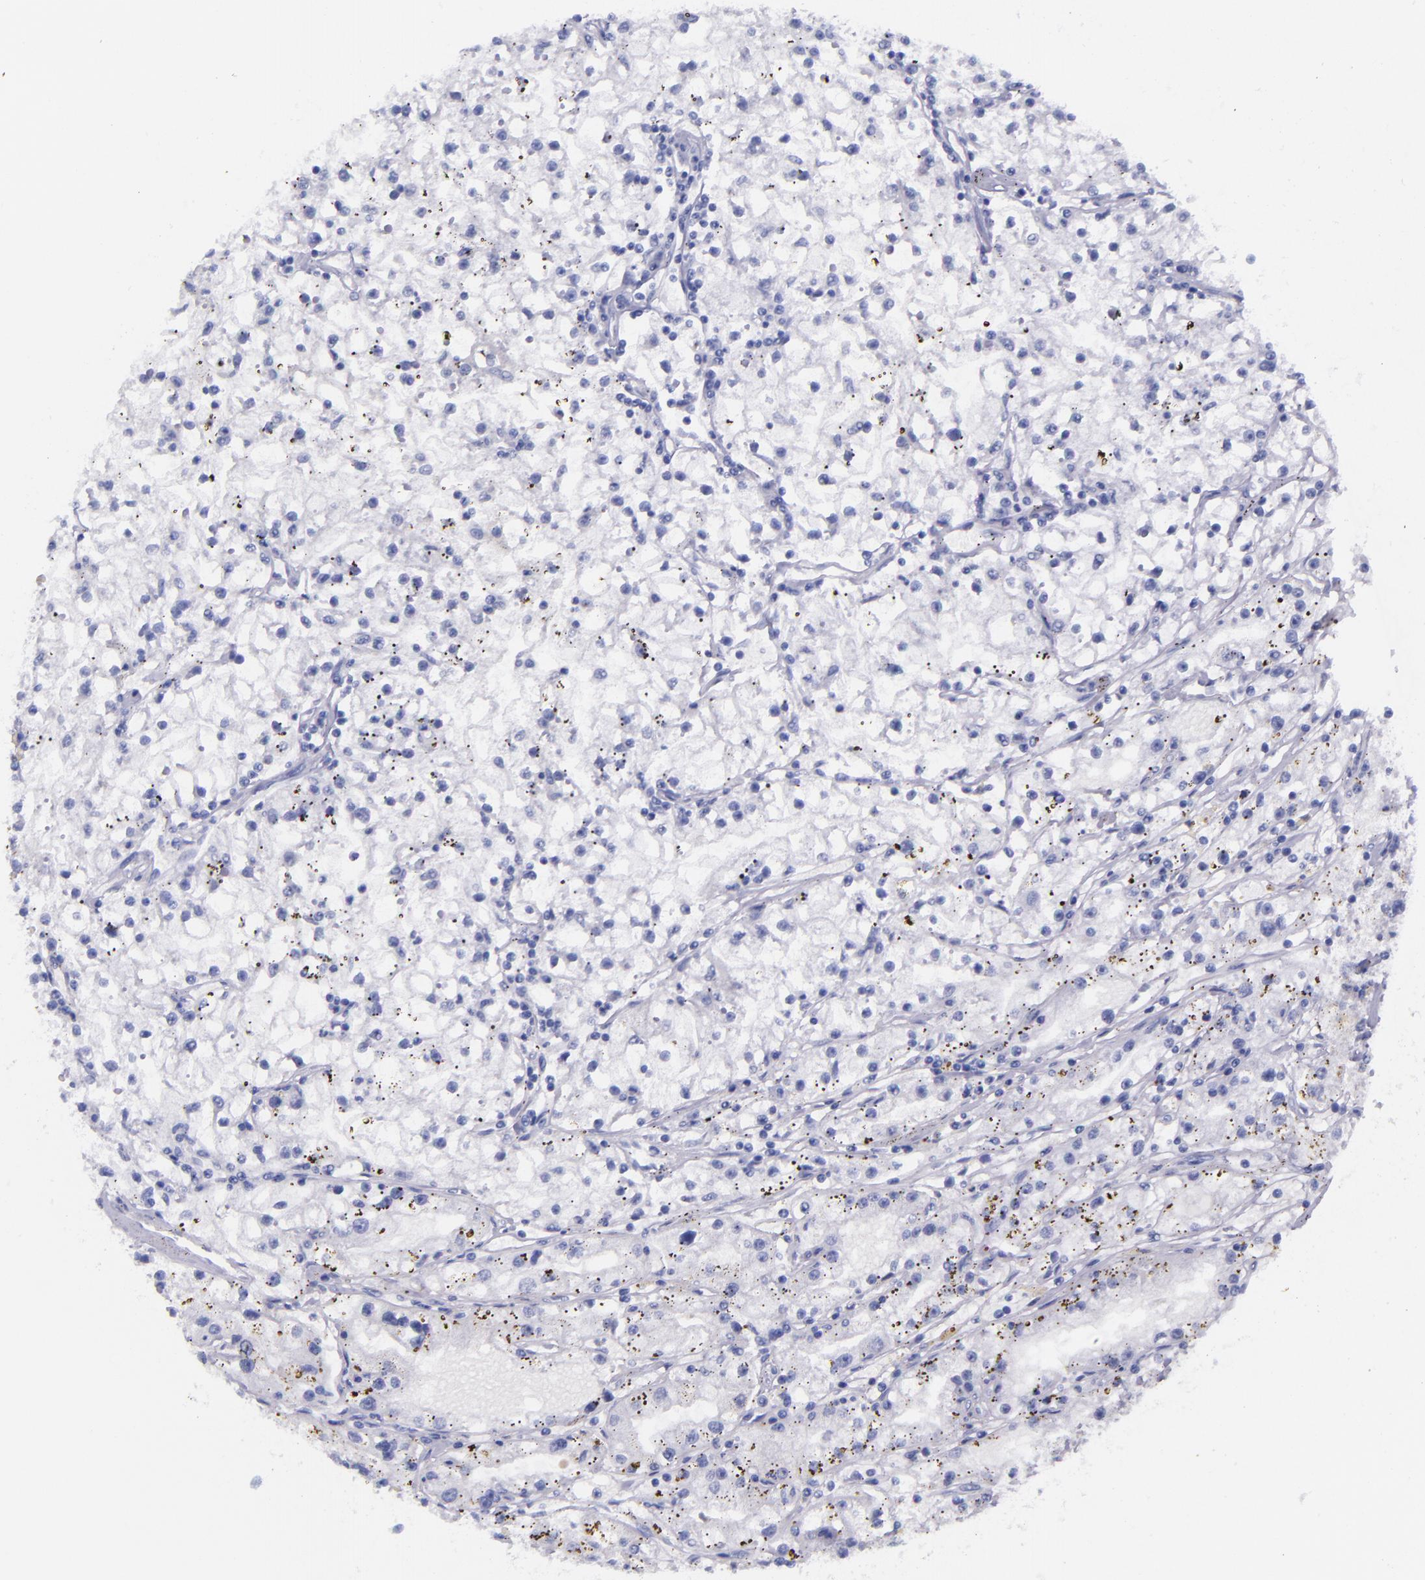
{"staining": {"intensity": "negative", "quantity": "none", "location": "none"}, "tissue": "renal cancer", "cell_type": "Tumor cells", "image_type": "cancer", "snomed": [{"axis": "morphology", "description": "Adenocarcinoma, NOS"}, {"axis": "topography", "description": "Kidney"}], "caption": "Tumor cells are negative for brown protein staining in adenocarcinoma (renal).", "gene": "KNG1", "patient": {"sex": "male", "age": 56}}